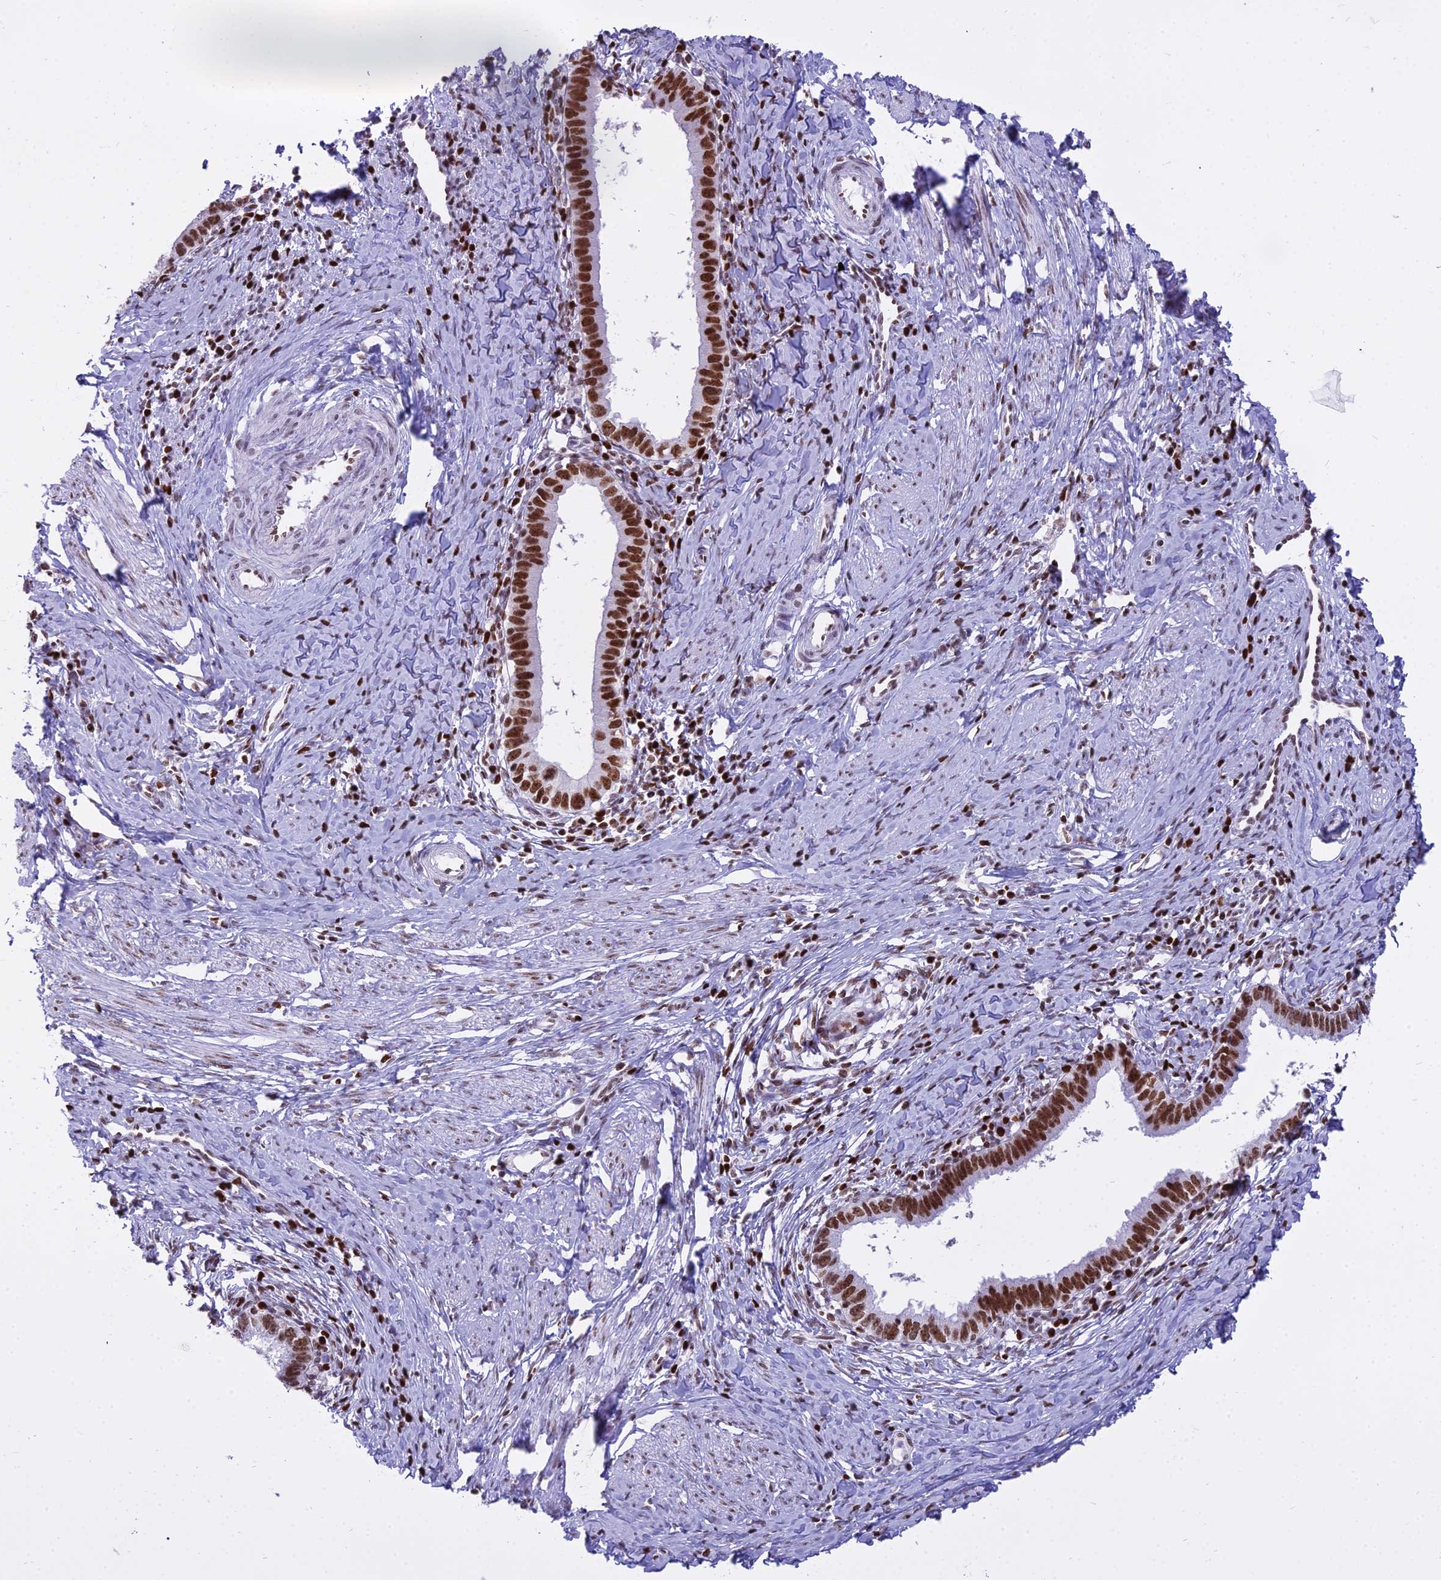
{"staining": {"intensity": "strong", "quantity": ">75%", "location": "nuclear"}, "tissue": "cervical cancer", "cell_type": "Tumor cells", "image_type": "cancer", "snomed": [{"axis": "morphology", "description": "Adenocarcinoma, NOS"}, {"axis": "topography", "description": "Cervix"}], "caption": "Human cervical cancer (adenocarcinoma) stained for a protein (brown) reveals strong nuclear positive positivity in approximately >75% of tumor cells.", "gene": "PARP1", "patient": {"sex": "female", "age": 36}}